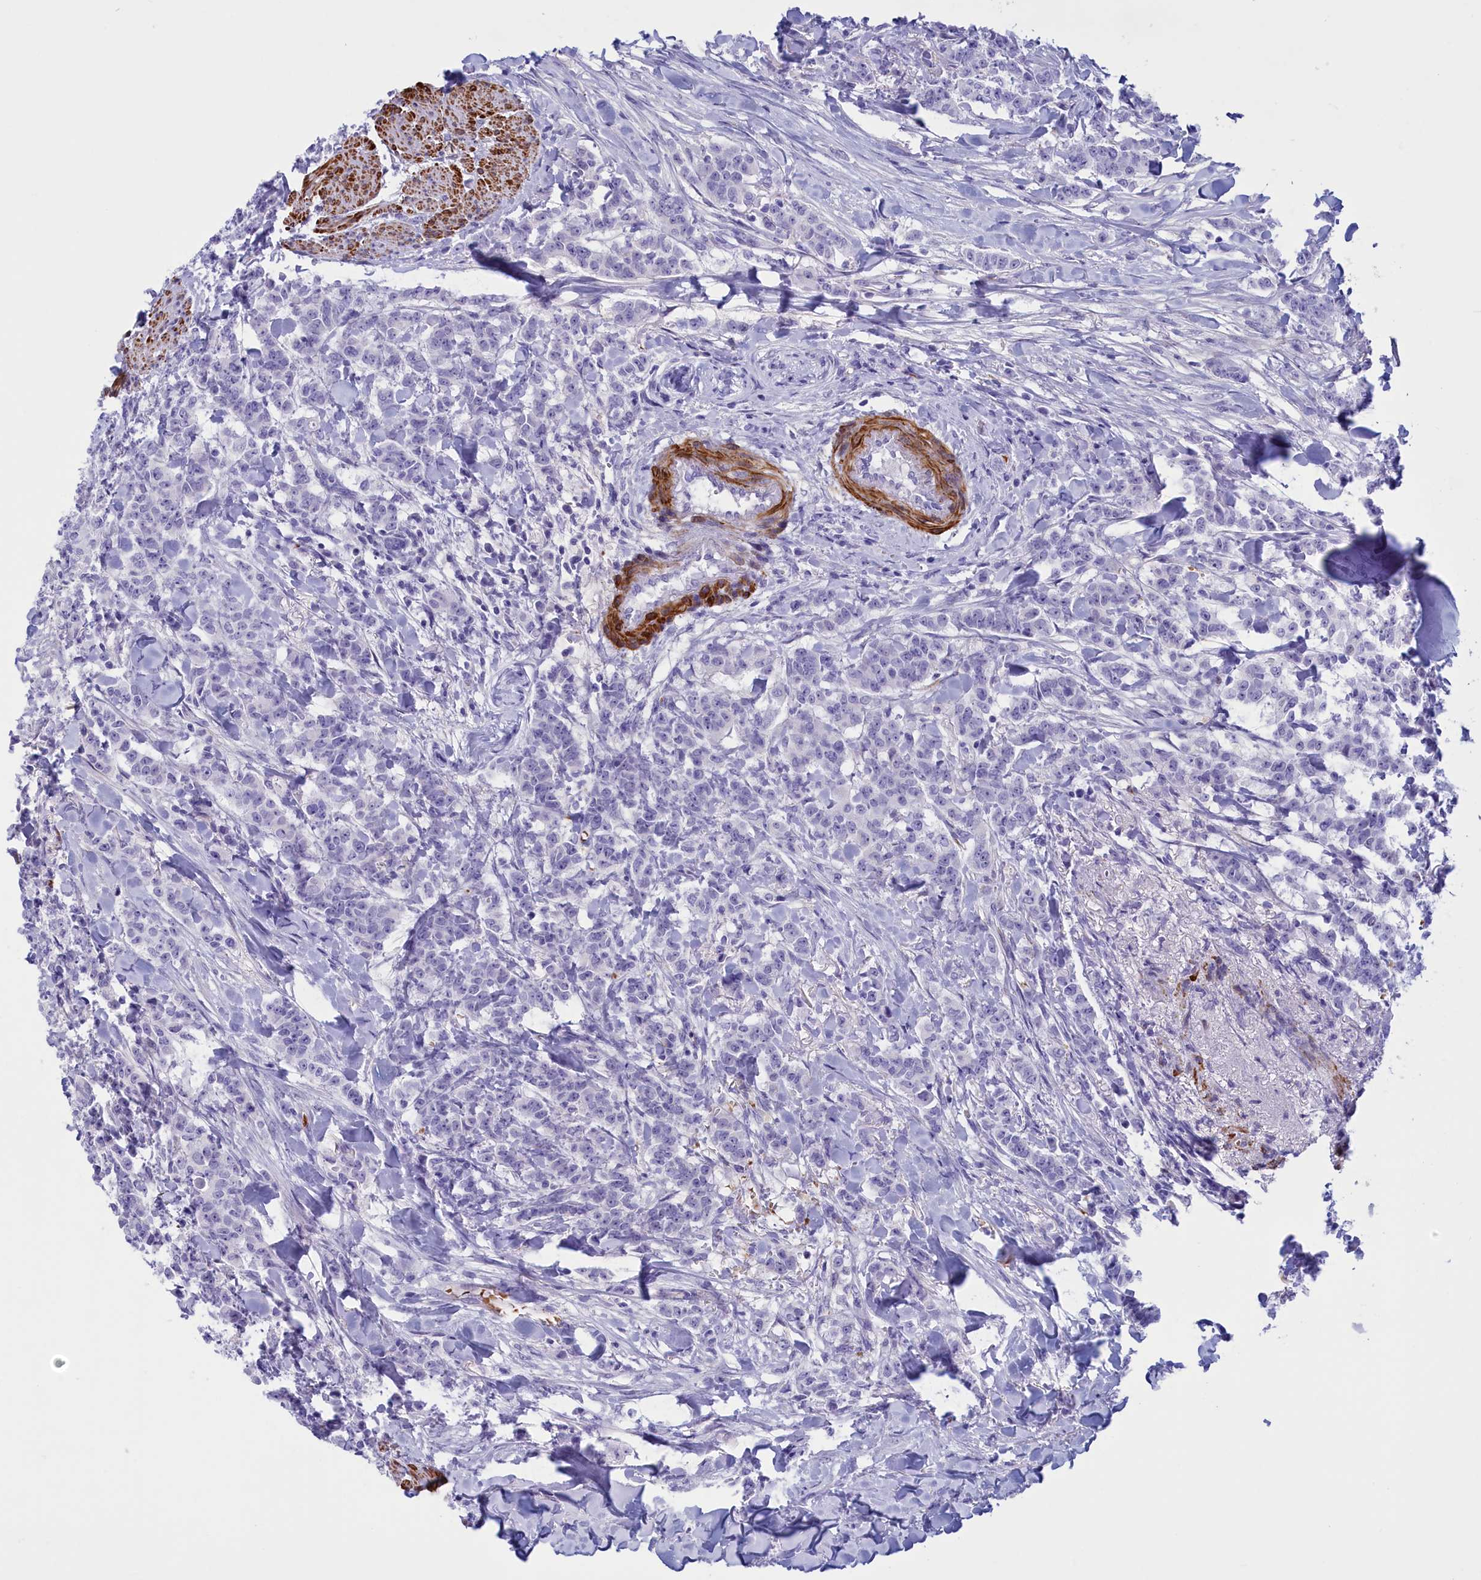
{"staining": {"intensity": "negative", "quantity": "none", "location": "none"}, "tissue": "breast cancer", "cell_type": "Tumor cells", "image_type": "cancer", "snomed": [{"axis": "morphology", "description": "Duct carcinoma"}, {"axis": "topography", "description": "Breast"}], "caption": "Tumor cells show no significant positivity in breast cancer.", "gene": "GAPDHS", "patient": {"sex": "female", "age": 40}}